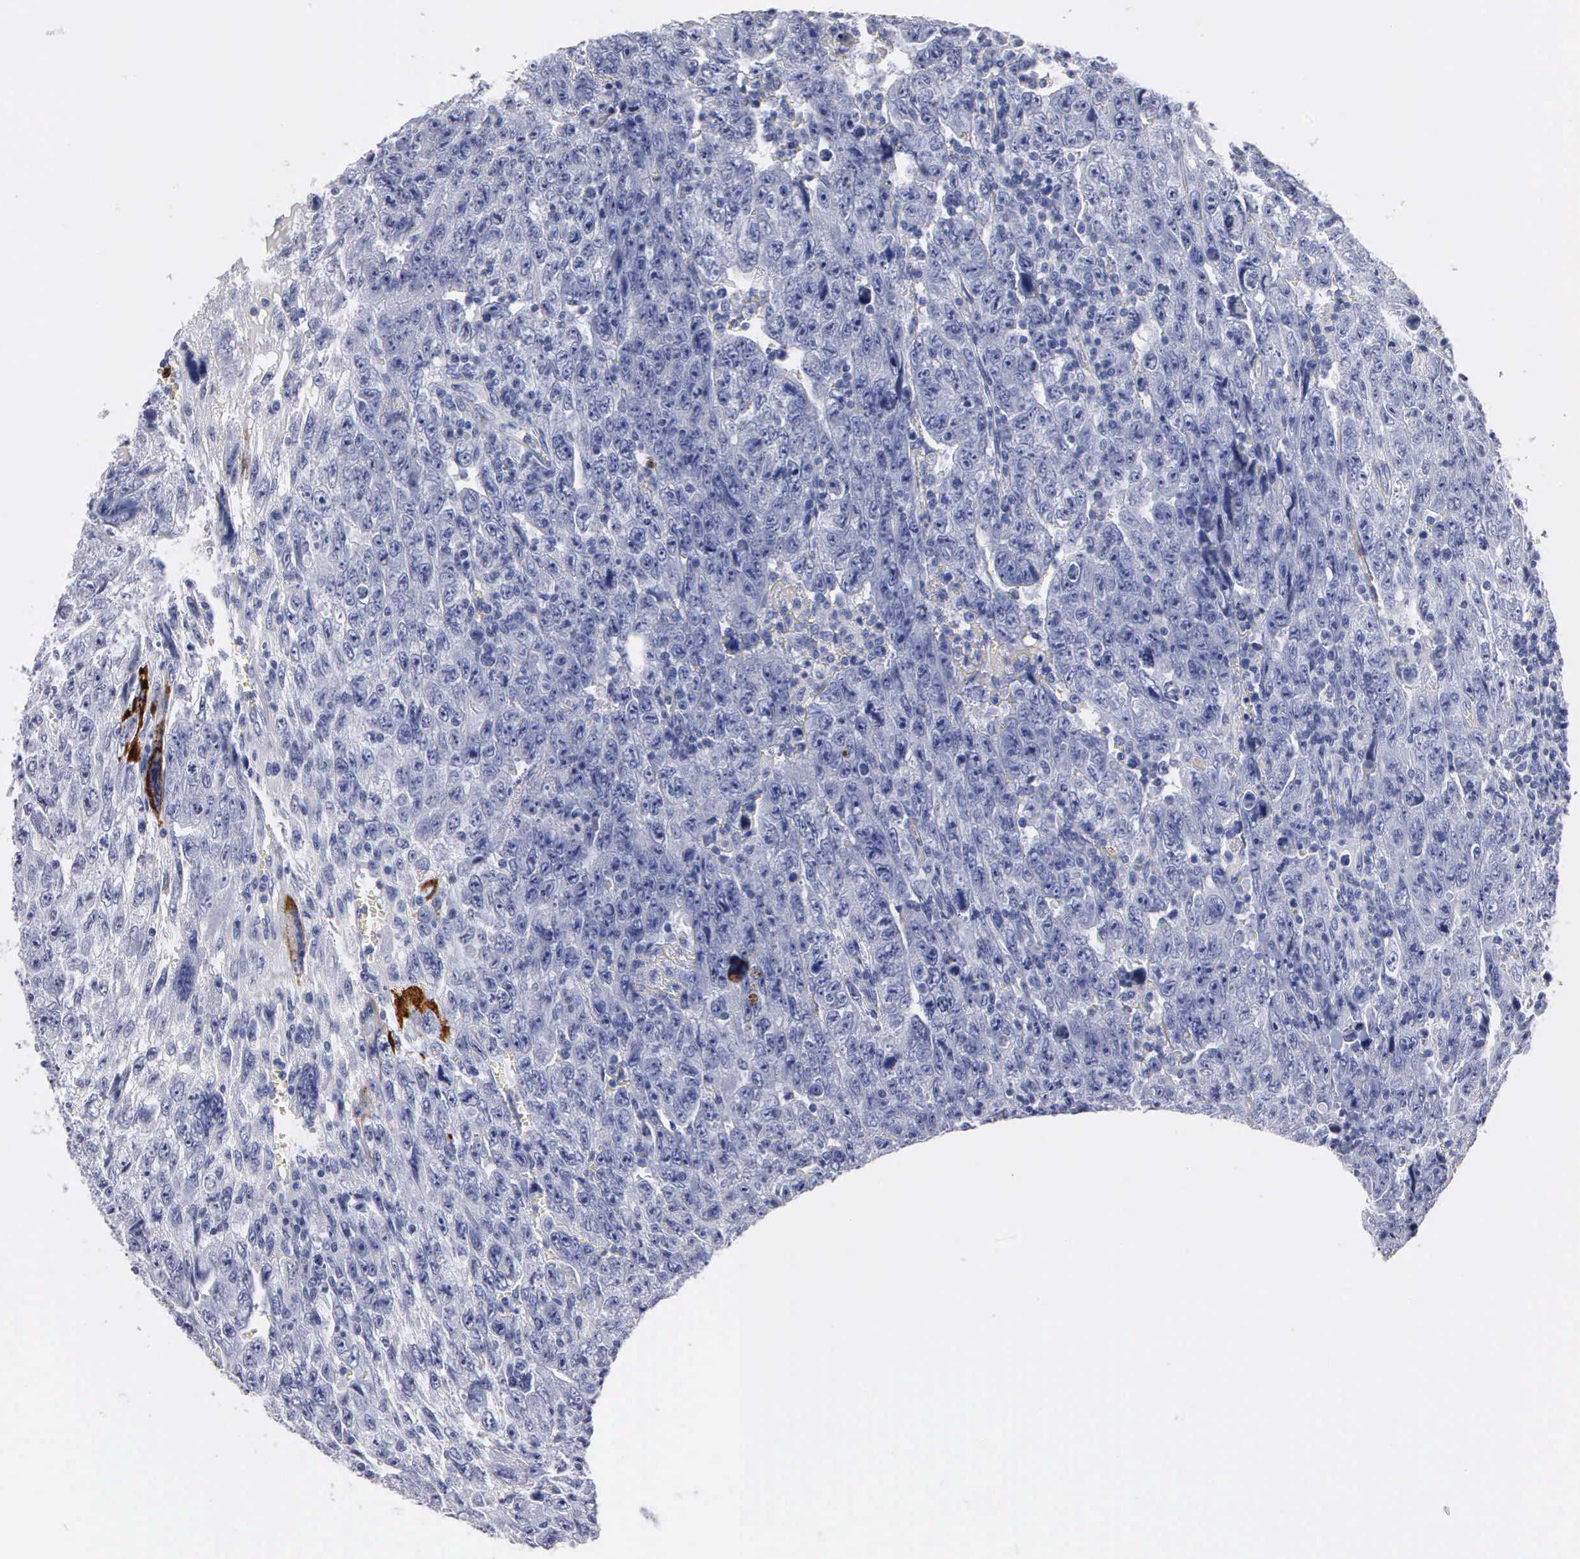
{"staining": {"intensity": "negative", "quantity": "none", "location": "none"}, "tissue": "testis cancer", "cell_type": "Tumor cells", "image_type": "cancer", "snomed": [{"axis": "morphology", "description": "Carcinoma, Embryonal, NOS"}, {"axis": "topography", "description": "Testis"}], "caption": "This photomicrograph is of testis embryonal carcinoma stained with immunohistochemistry (IHC) to label a protein in brown with the nuclei are counter-stained blue. There is no staining in tumor cells.", "gene": "CTSG", "patient": {"sex": "male", "age": 28}}